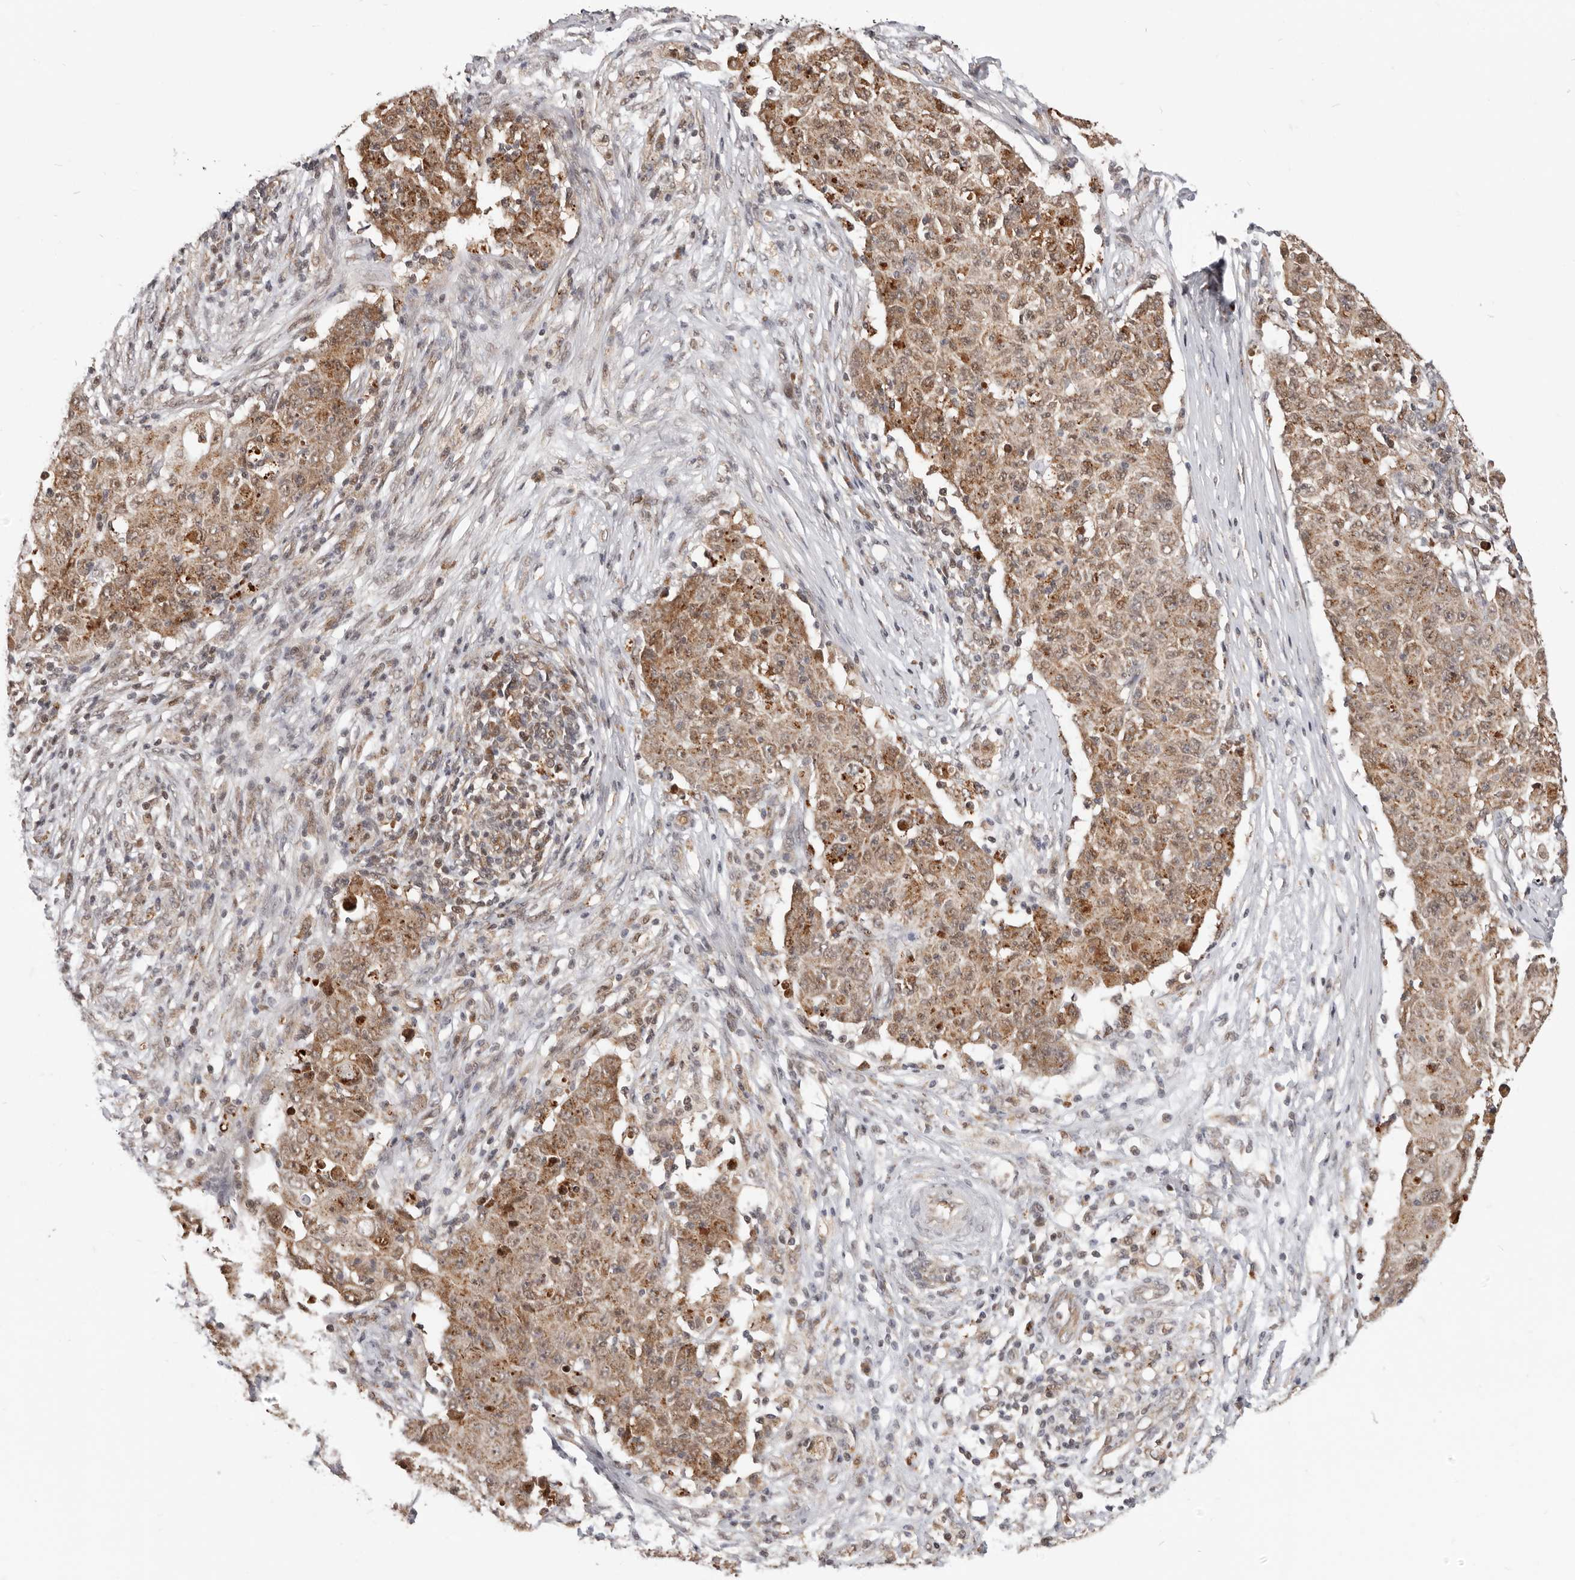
{"staining": {"intensity": "moderate", "quantity": ">75%", "location": "cytoplasmic/membranous"}, "tissue": "ovarian cancer", "cell_type": "Tumor cells", "image_type": "cancer", "snomed": [{"axis": "morphology", "description": "Carcinoma, endometroid"}, {"axis": "topography", "description": "Ovary"}], "caption": "High-magnification brightfield microscopy of ovarian cancer stained with DAB (brown) and counterstained with hematoxylin (blue). tumor cells exhibit moderate cytoplasmic/membranous positivity is present in about>75% of cells.", "gene": "NCOA3", "patient": {"sex": "female", "age": 42}}